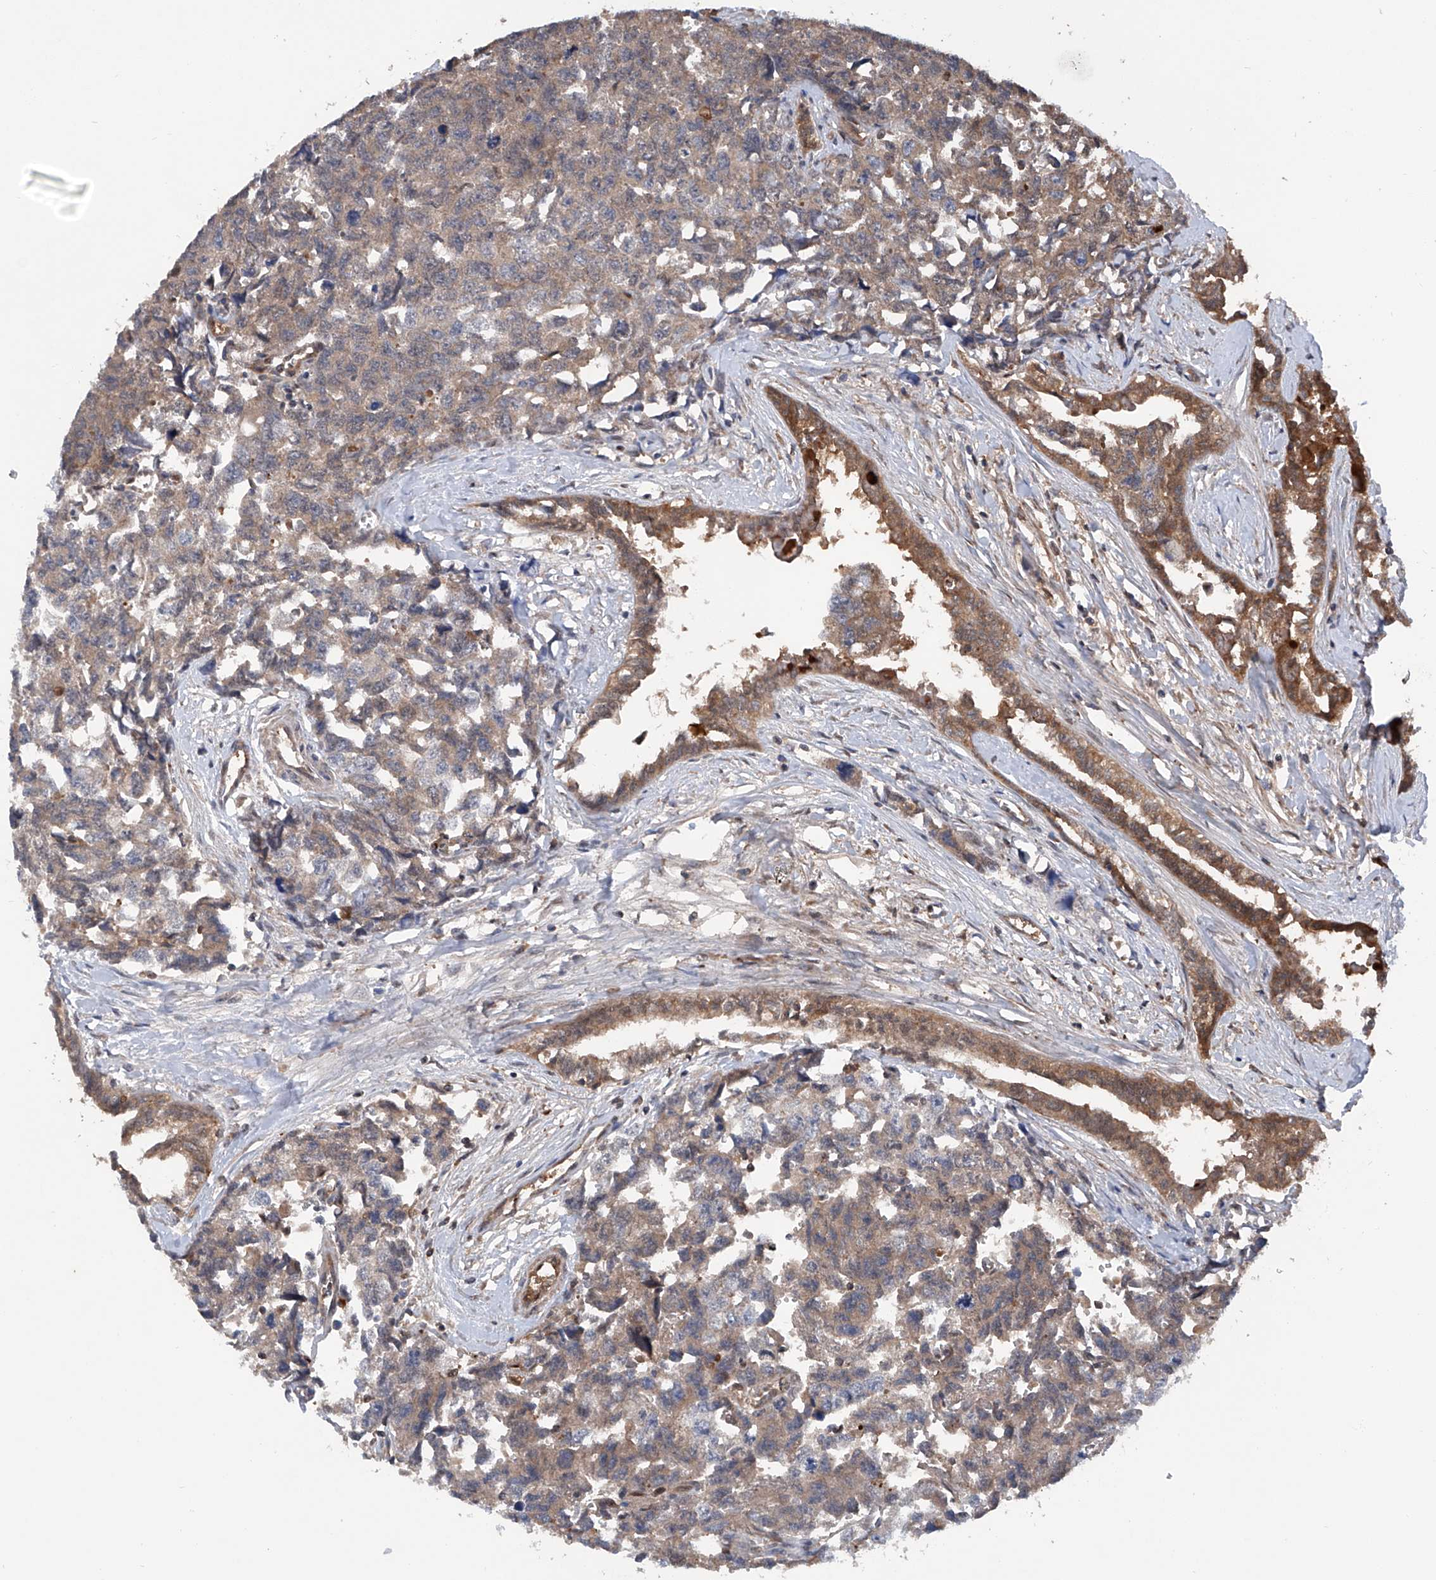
{"staining": {"intensity": "weak", "quantity": ">75%", "location": "cytoplasmic/membranous"}, "tissue": "testis cancer", "cell_type": "Tumor cells", "image_type": "cancer", "snomed": [{"axis": "morphology", "description": "Carcinoma, Embryonal, NOS"}, {"axis": "topography", "description": "Testis"}], "caption": "A high-resolution histopathology image shows immunohistochemistry staining of testis cancer, which displays weak cytoplasmic/membranous positivity in about >75% of tumor cells. (brown staining indicates protein expression, while blue staining denotes nuclei).", "gene": "ASCC3", "patient": {"sex": "male", "age": 31}}